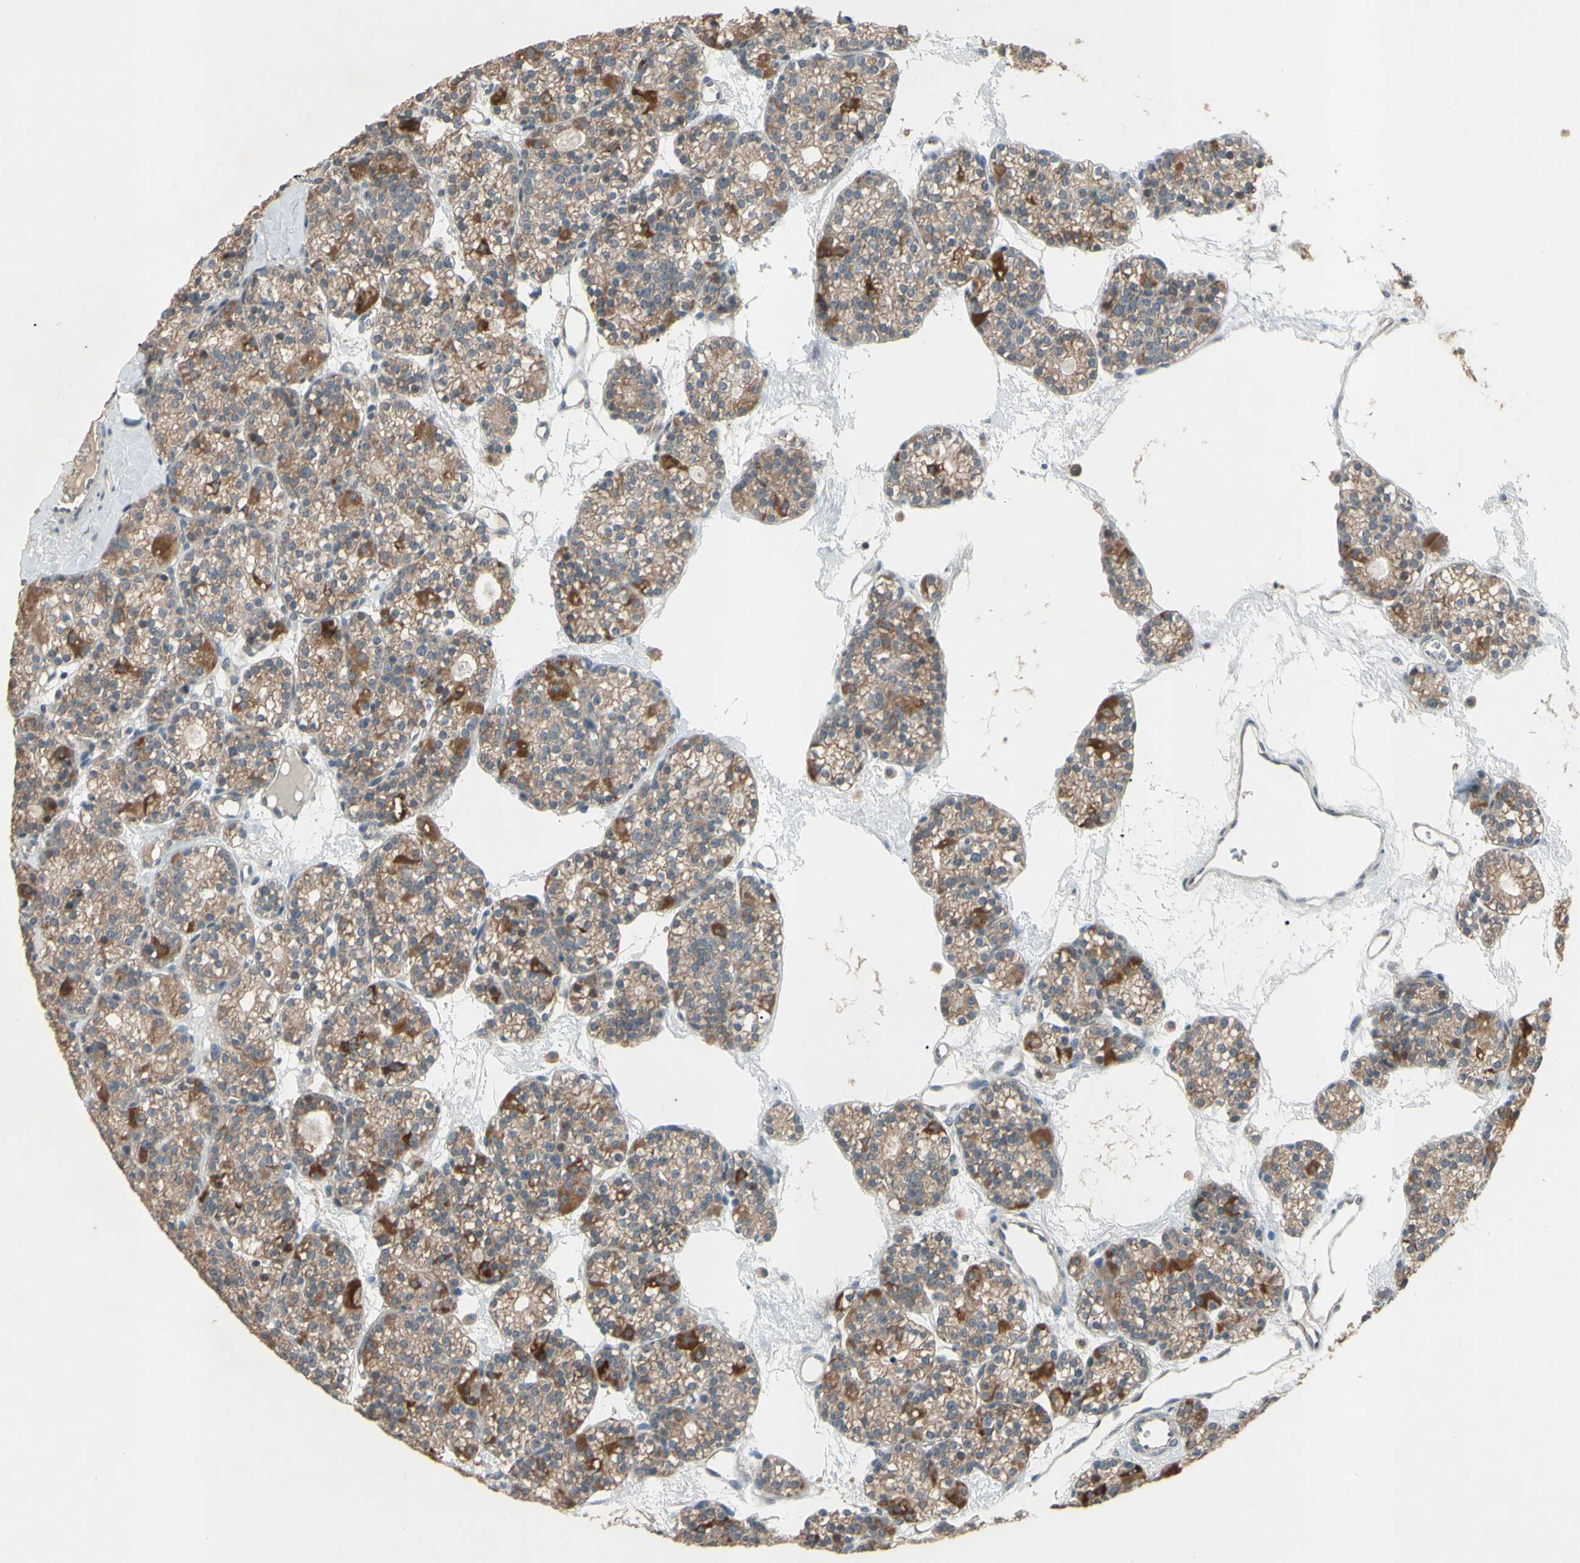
{"staining": {"intensity": "strong", "quantity": ">75%", "location": "cytoplasmic/membranous"}, "tissue": "parathyroid gland", "cell_type": "Glandular cells", "image_type": "normal", "snomed": [{"axis": "morphology", "description": "Normal tissue, NOS"}, {"axis": "topography", "description": "Parathyroid gland"}], "caption": "This micrograph shows benign parathyroid gland stained with IHC to label a protein in brown. The cytoplasmic/membranous of glandular cells show strong positivity for the protein. Nuclei are counter-stained blue.", "gene": "CD164", "patient": {"sex": "female", "age": 64}}